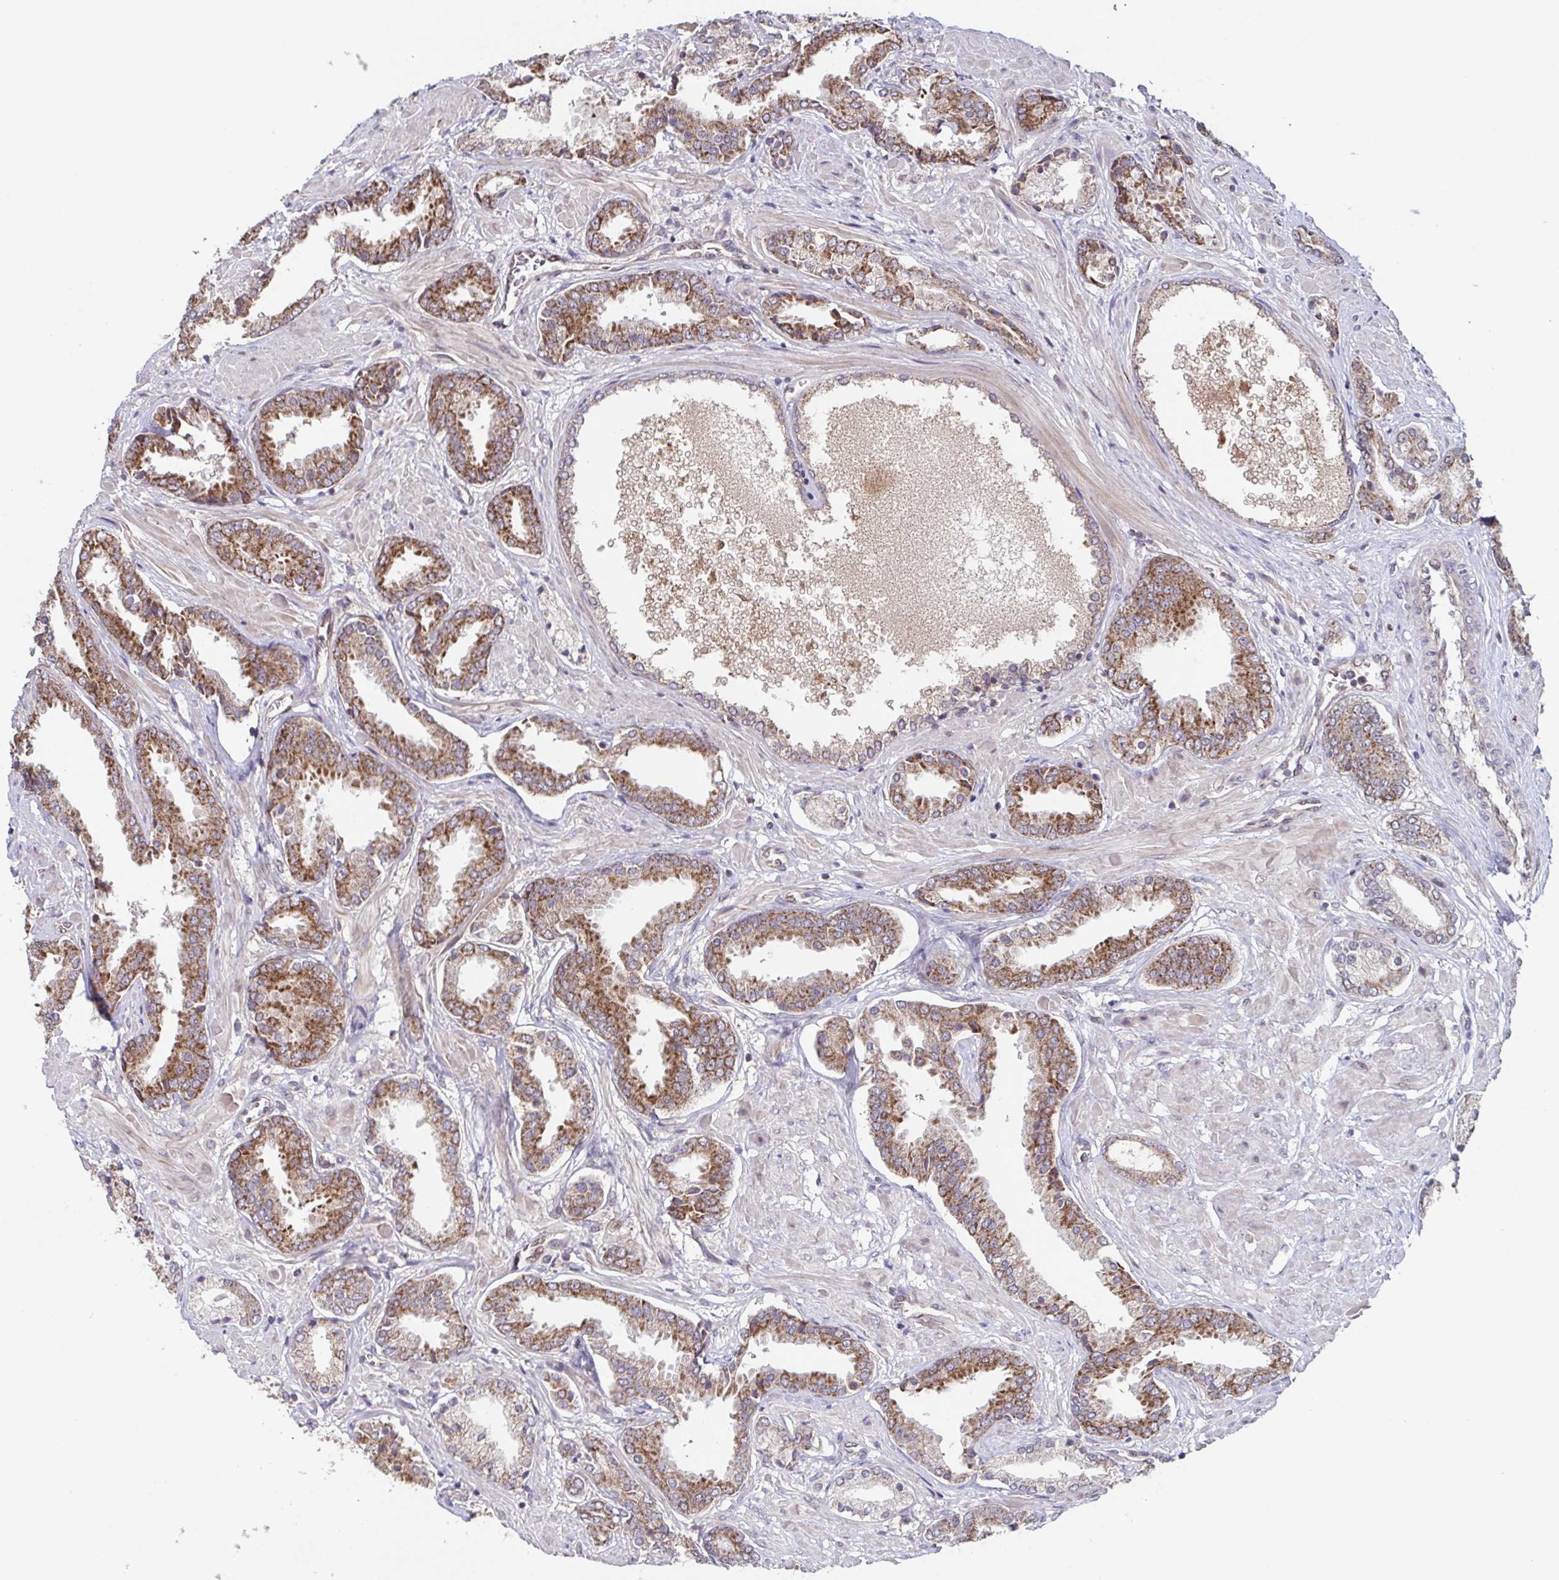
{"staining": {"intensity": "moderate", "quantity": ">75%", "location": "cytoplasmic/membranous"}, "tissue": "prostate cancer", "cell_type": "Tumor cells", "image_type": "cancer", "snomed": [{"axis": "morphology", "description": "Adenocarcinoma, High grade"}, {"axis": "topography", "description": "Prostate"}], "caption": "Immunohistochemistry (IHC) of human adenocarcinoma (high-grade) (prostate) demonstrates medium levels of moderate cytoplasmic/membranous staining in approximately >75% of tumor cells.", "gene": "TTC19", "patient": {"sex": "male", "age": 56}}